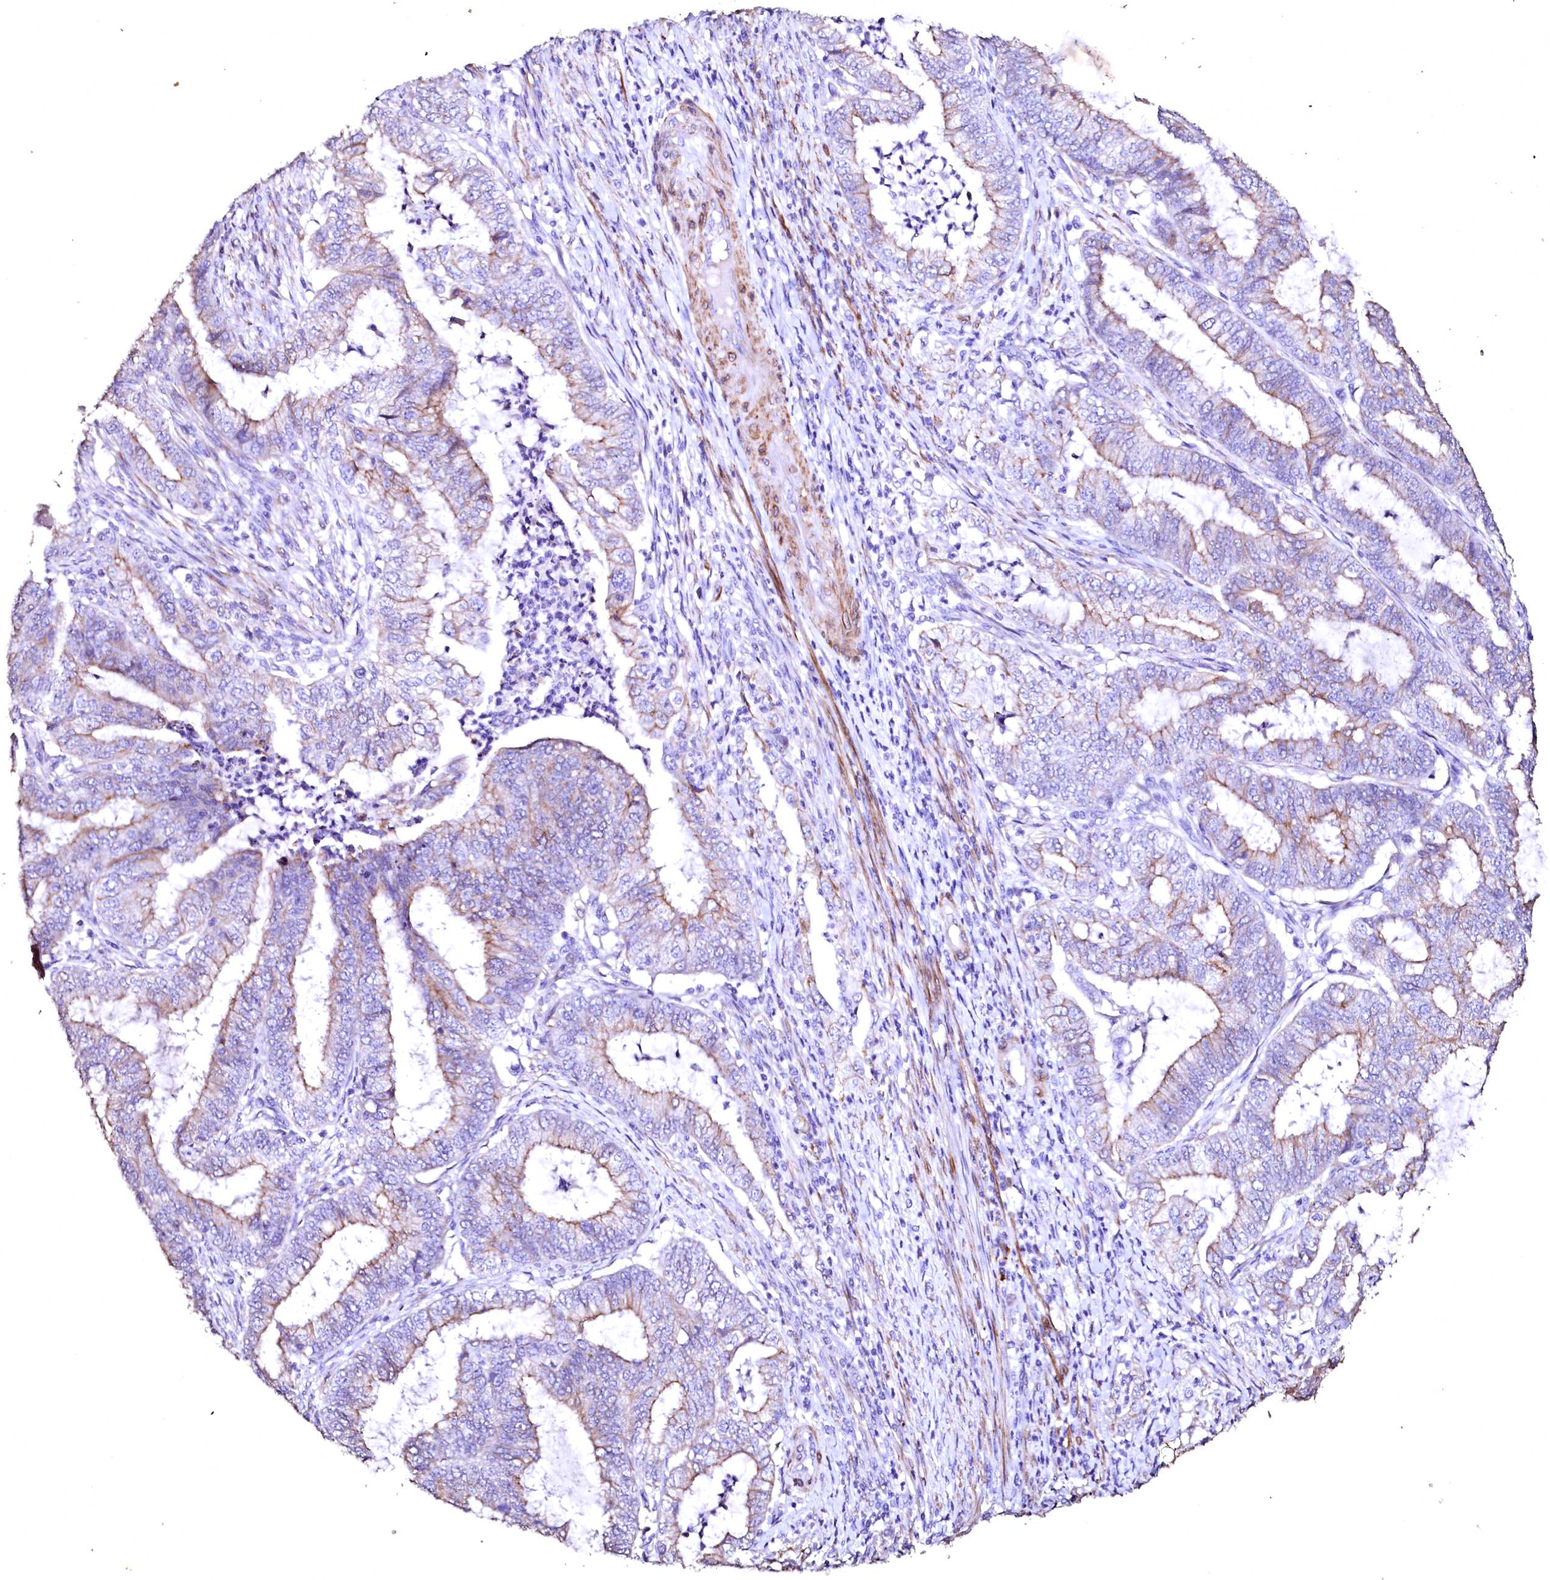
{"staining": {"intensity": "moderate", "quantity": "<25%", "location": "cytoplasmic/membranous"}, "tissue": "endometrial cancer", "cell_type": "Tumor cells", "image_type": "cancer", "snomed": [{"axis": "morphology", "description": "Adenocarcinoma, NOS"}, {"axis": "topography", "description": "Endometrium"}], "caption": "Endometrial cancer stained with DAB immunohistochemistry reveals low levels of moderate cytoplasmic/membranous positivity in approximately <25% of tumor cells.", "gene": "VPS36", "patient": {"sex": "female", "age": 51}}